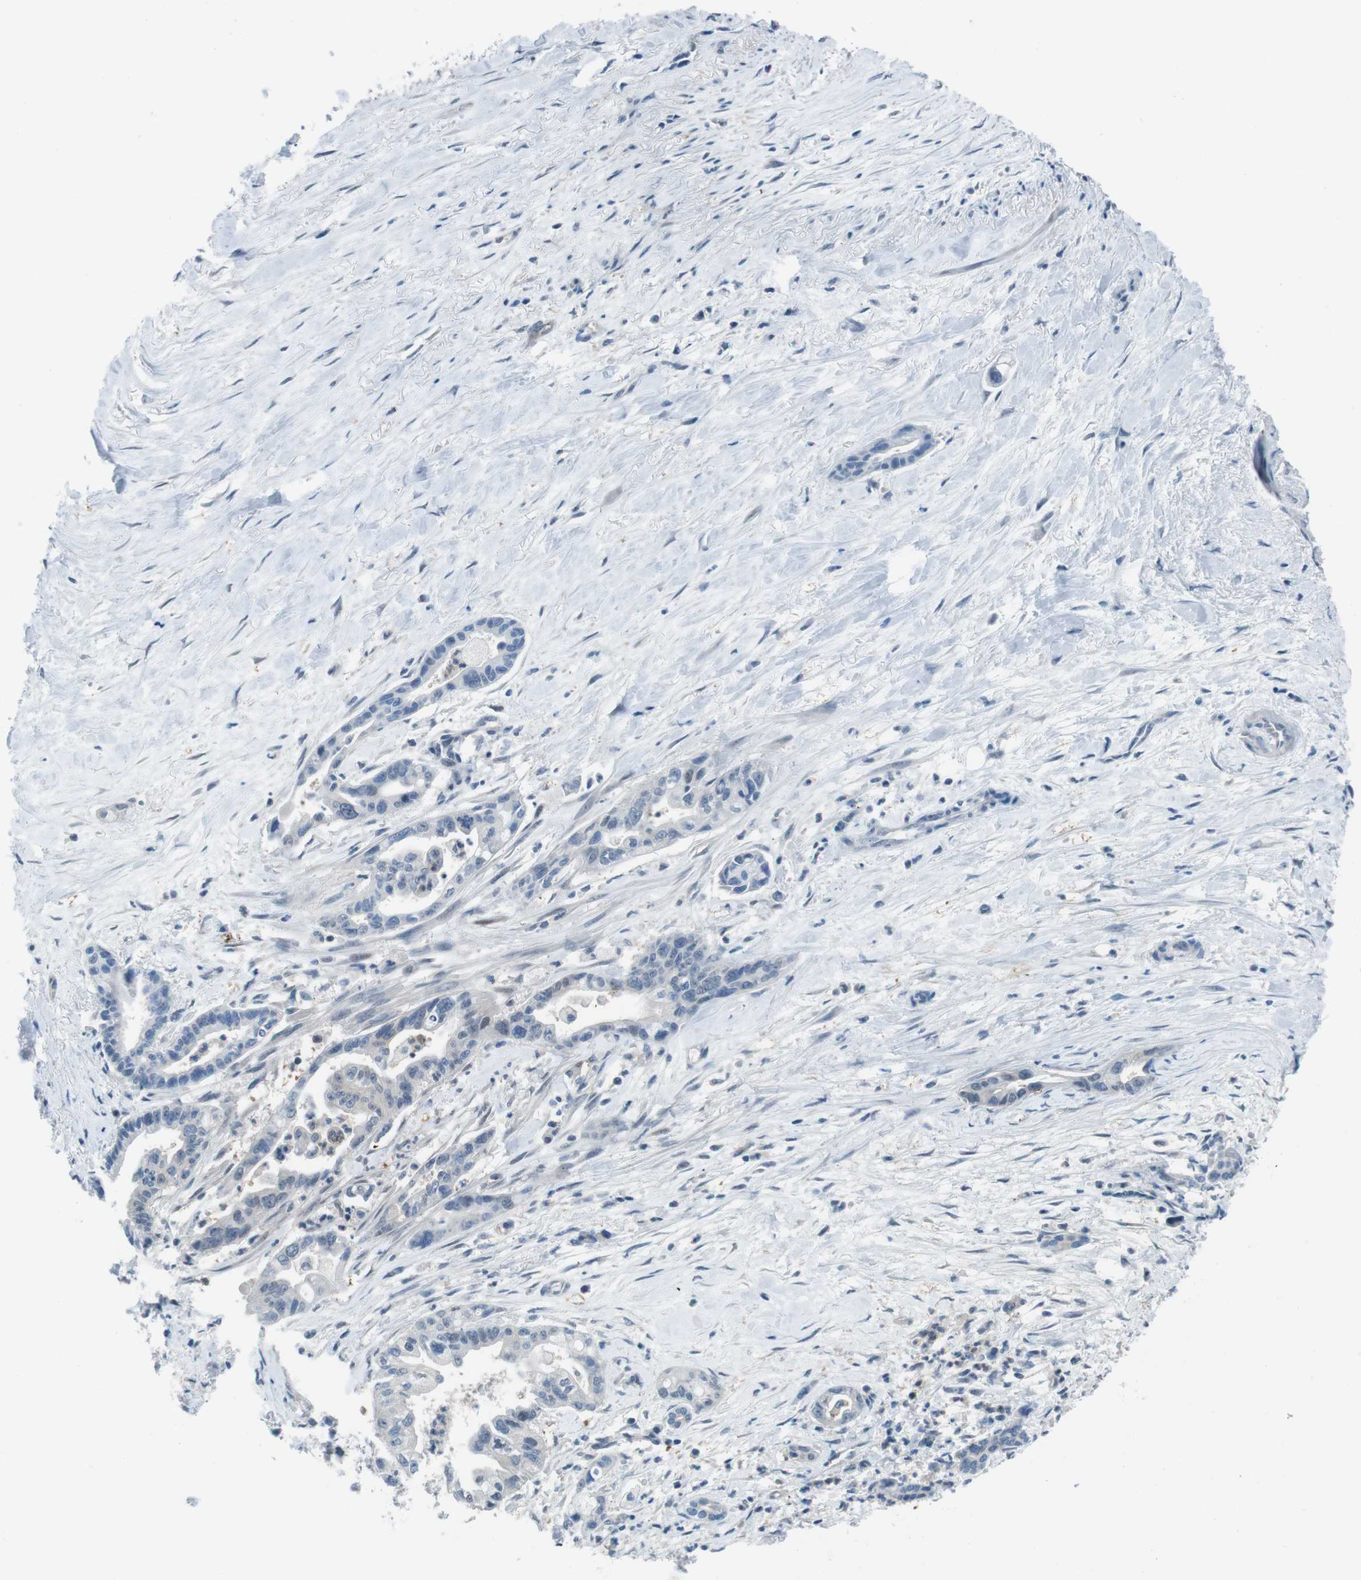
{"staining": {"intensity": "negative", "quantity": "none", "location": "none"}, "tissue": "pancreatic cancer", "cell_type": "Tumor cells", "image_type": "cancer", "snomed": [{"axis": "morphology", "description": "Adenocarcinoma, NOS"}, {"axis": "topography", "description": "Pancreas"}], "caption": "A high-resolution histopathology image shows IHC staining of pancreatic cancer (adenocarcinoma), which exhibits no significant staining in tumor cells.", "gene": "NANOS2", "patient": {"sex": "male", "age": 70}}